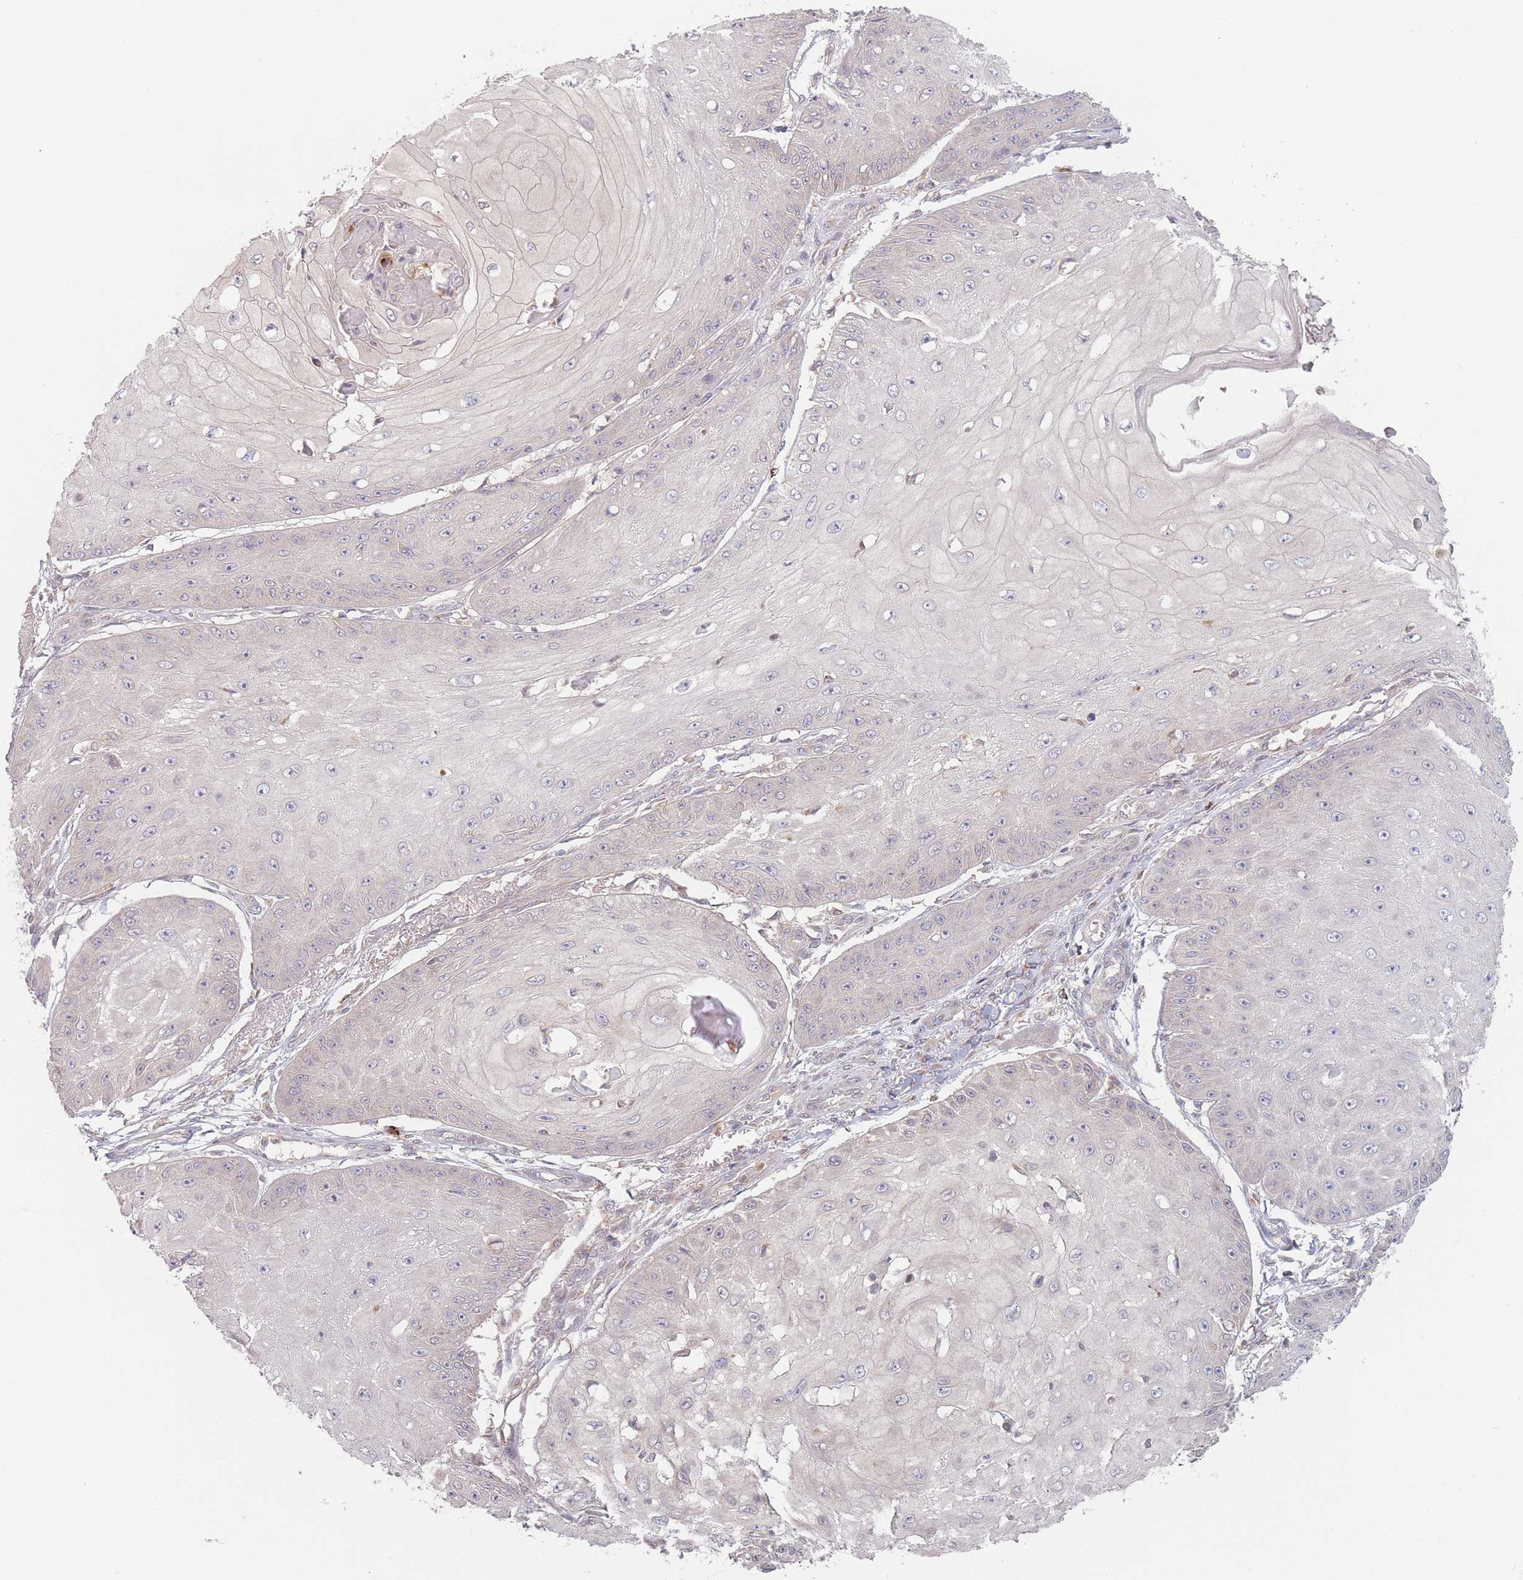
{"staining": {"intensity": "negative", "quantity": "none", "location": "none"}, "tissue": "skin cancer", "cell_type": "Tumor cells", "image_type": "cancer", "snomed": [{"axis": "morphology", "description": "Squamous cell carcinoma, NOS"}, {"axis": "topography", "description": "Skin"}], "caption": "Human skin cancer stained for a protein using immunohistochemistry (IHC) displays no expression in tumor cells.", "gene": "PPM1A", "patient": {"sex": "male", "age": 70}}